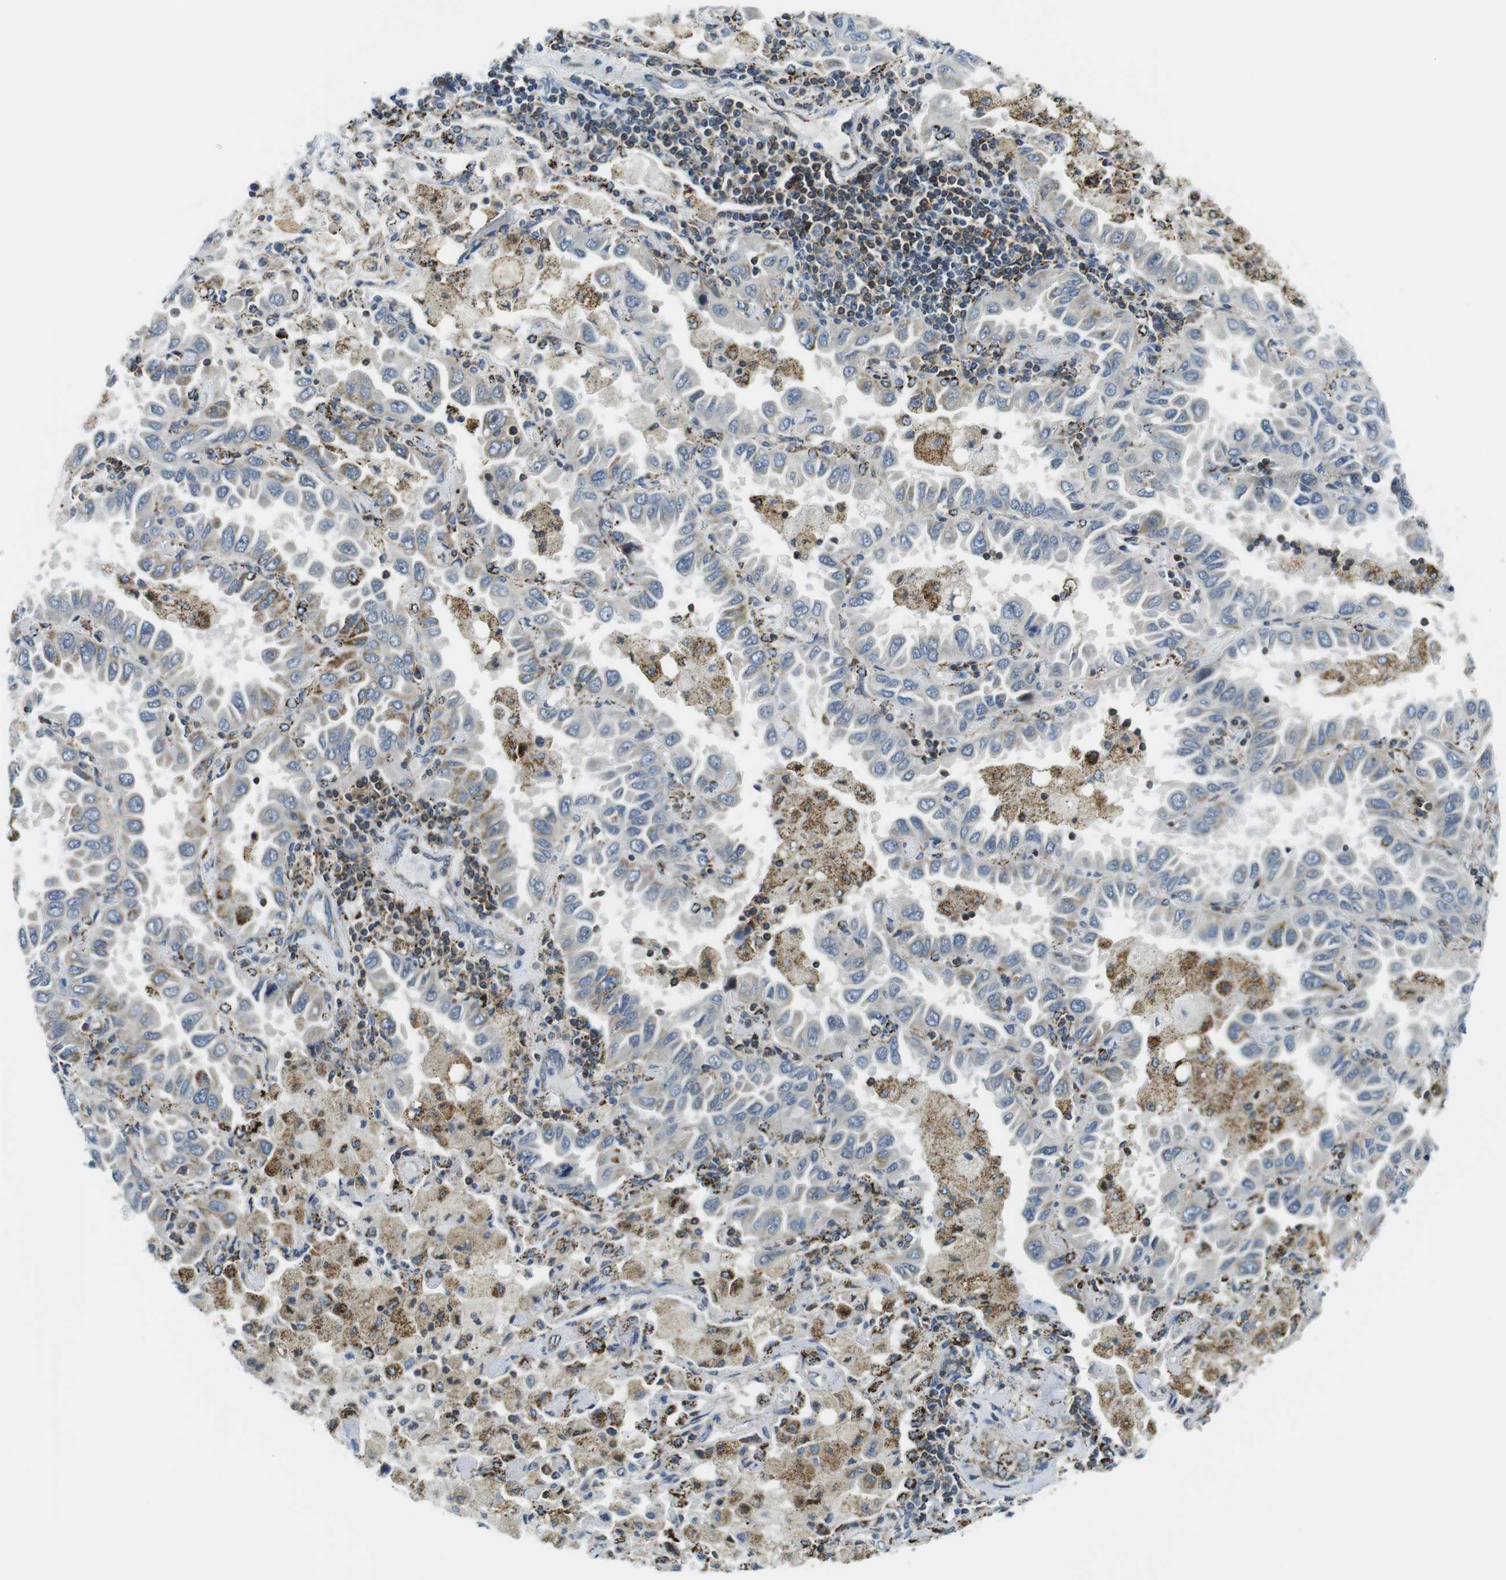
{"staining": {"intensity": "negative", "quantity": "none", "location": "none"}, "tissue": "lung cancer", "cell_type": "Tumor cells", "image_type": "cancer", "snomed": [{"axis": "morphology", "description": "Adenocarcinoma, NOS"}, {"axis": "topography", "description": "Lung"}], "caption": "Tumor cells are negative for brown protein staining in lung adenocarcinoma. Nuclei are stained in blue.", "gene": "KCNE3", "patient": {"sex": "male", "age": 64}}